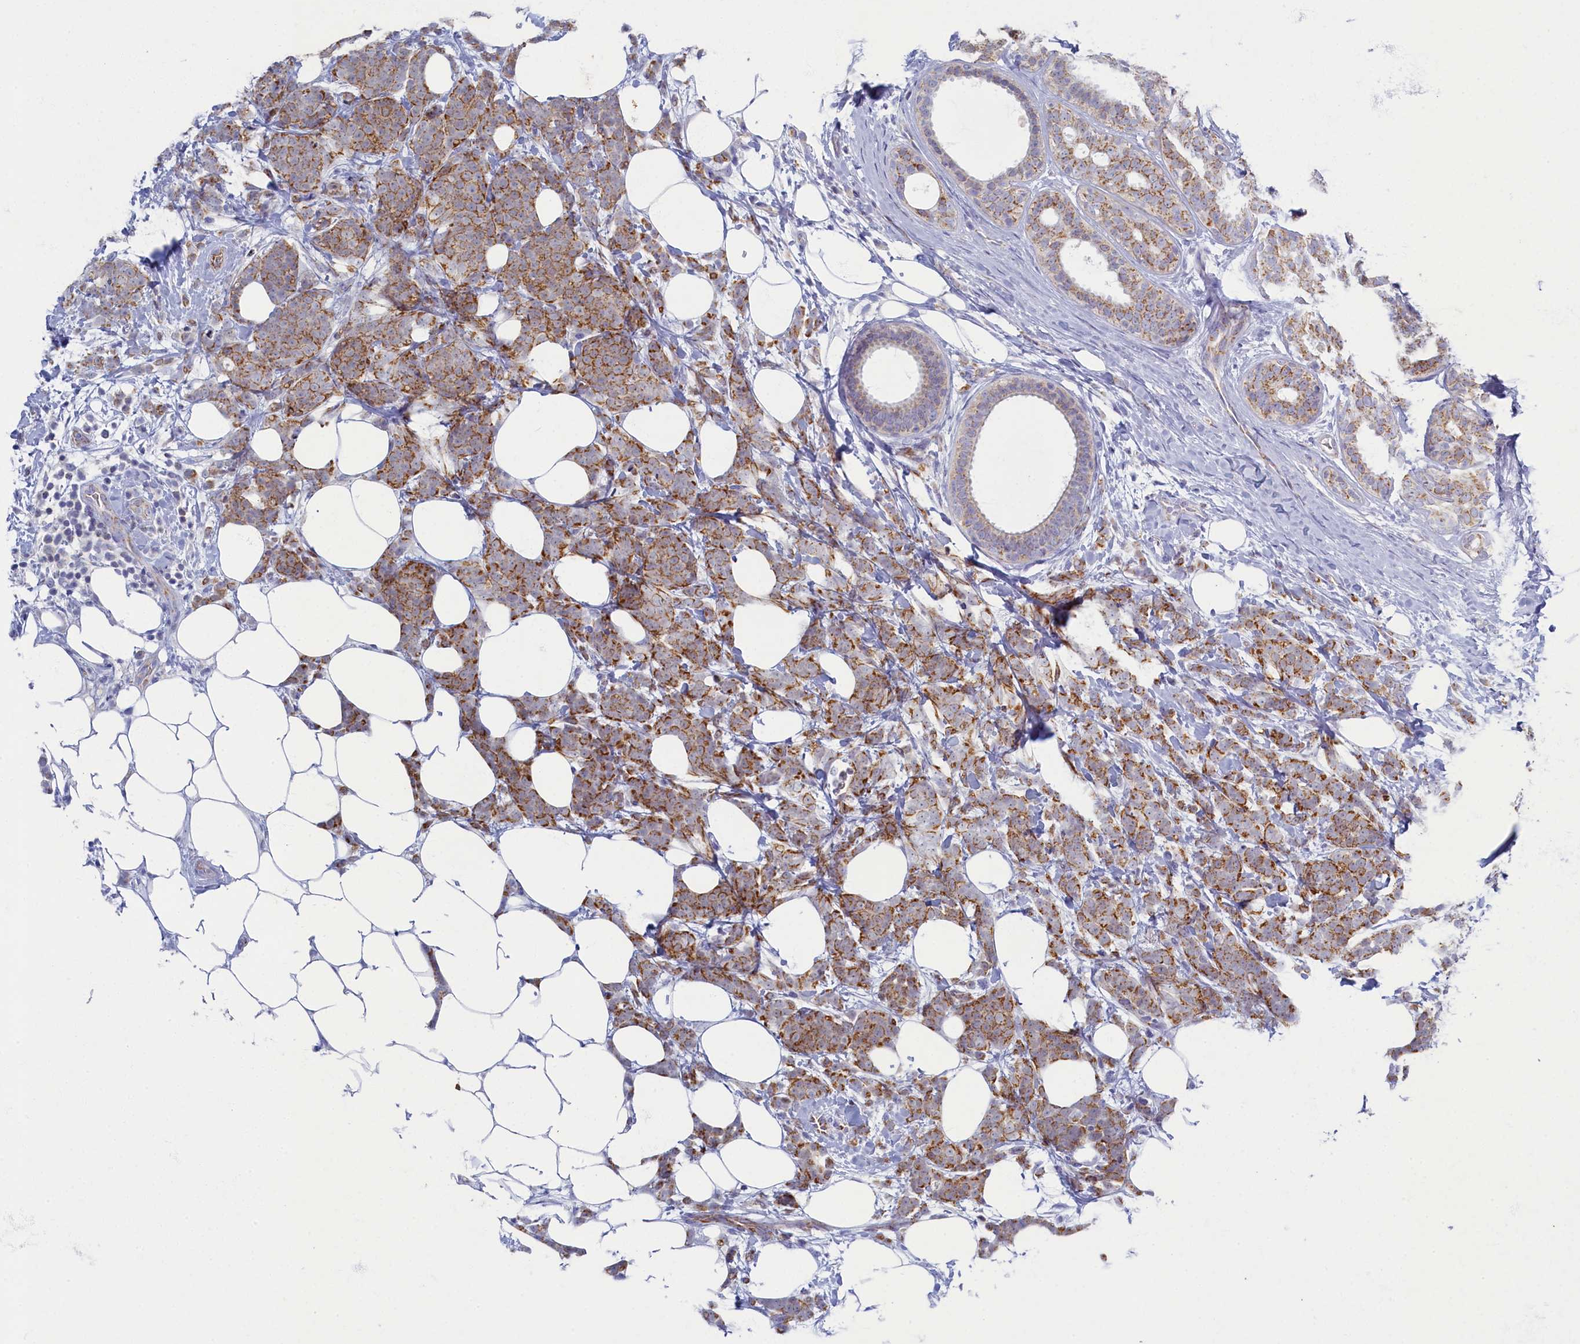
{"staining": {"intensity": "moderate", "quantity": ">75%", "location": "cytoplasmic/membranous"}, "tissue": "breast cancer", "cell_type": "Tumor cells", "image_type": "cancer", "snomed": [{"axis": "morphology", "description": "Lobular carcinoma"}, {"axis": "topography", "description": "Breast"}], "caption": "A medium amount of moderate cytoplasmic/membranous expression is seen in about >75% of tumor cells in breast cancer (lobular carcinoma) tissue. Ihc stains the protein in brown and the nuclei are stained blue.", "gene": "OCIAD2", "patient": {"sex": "female", "age": 58}}